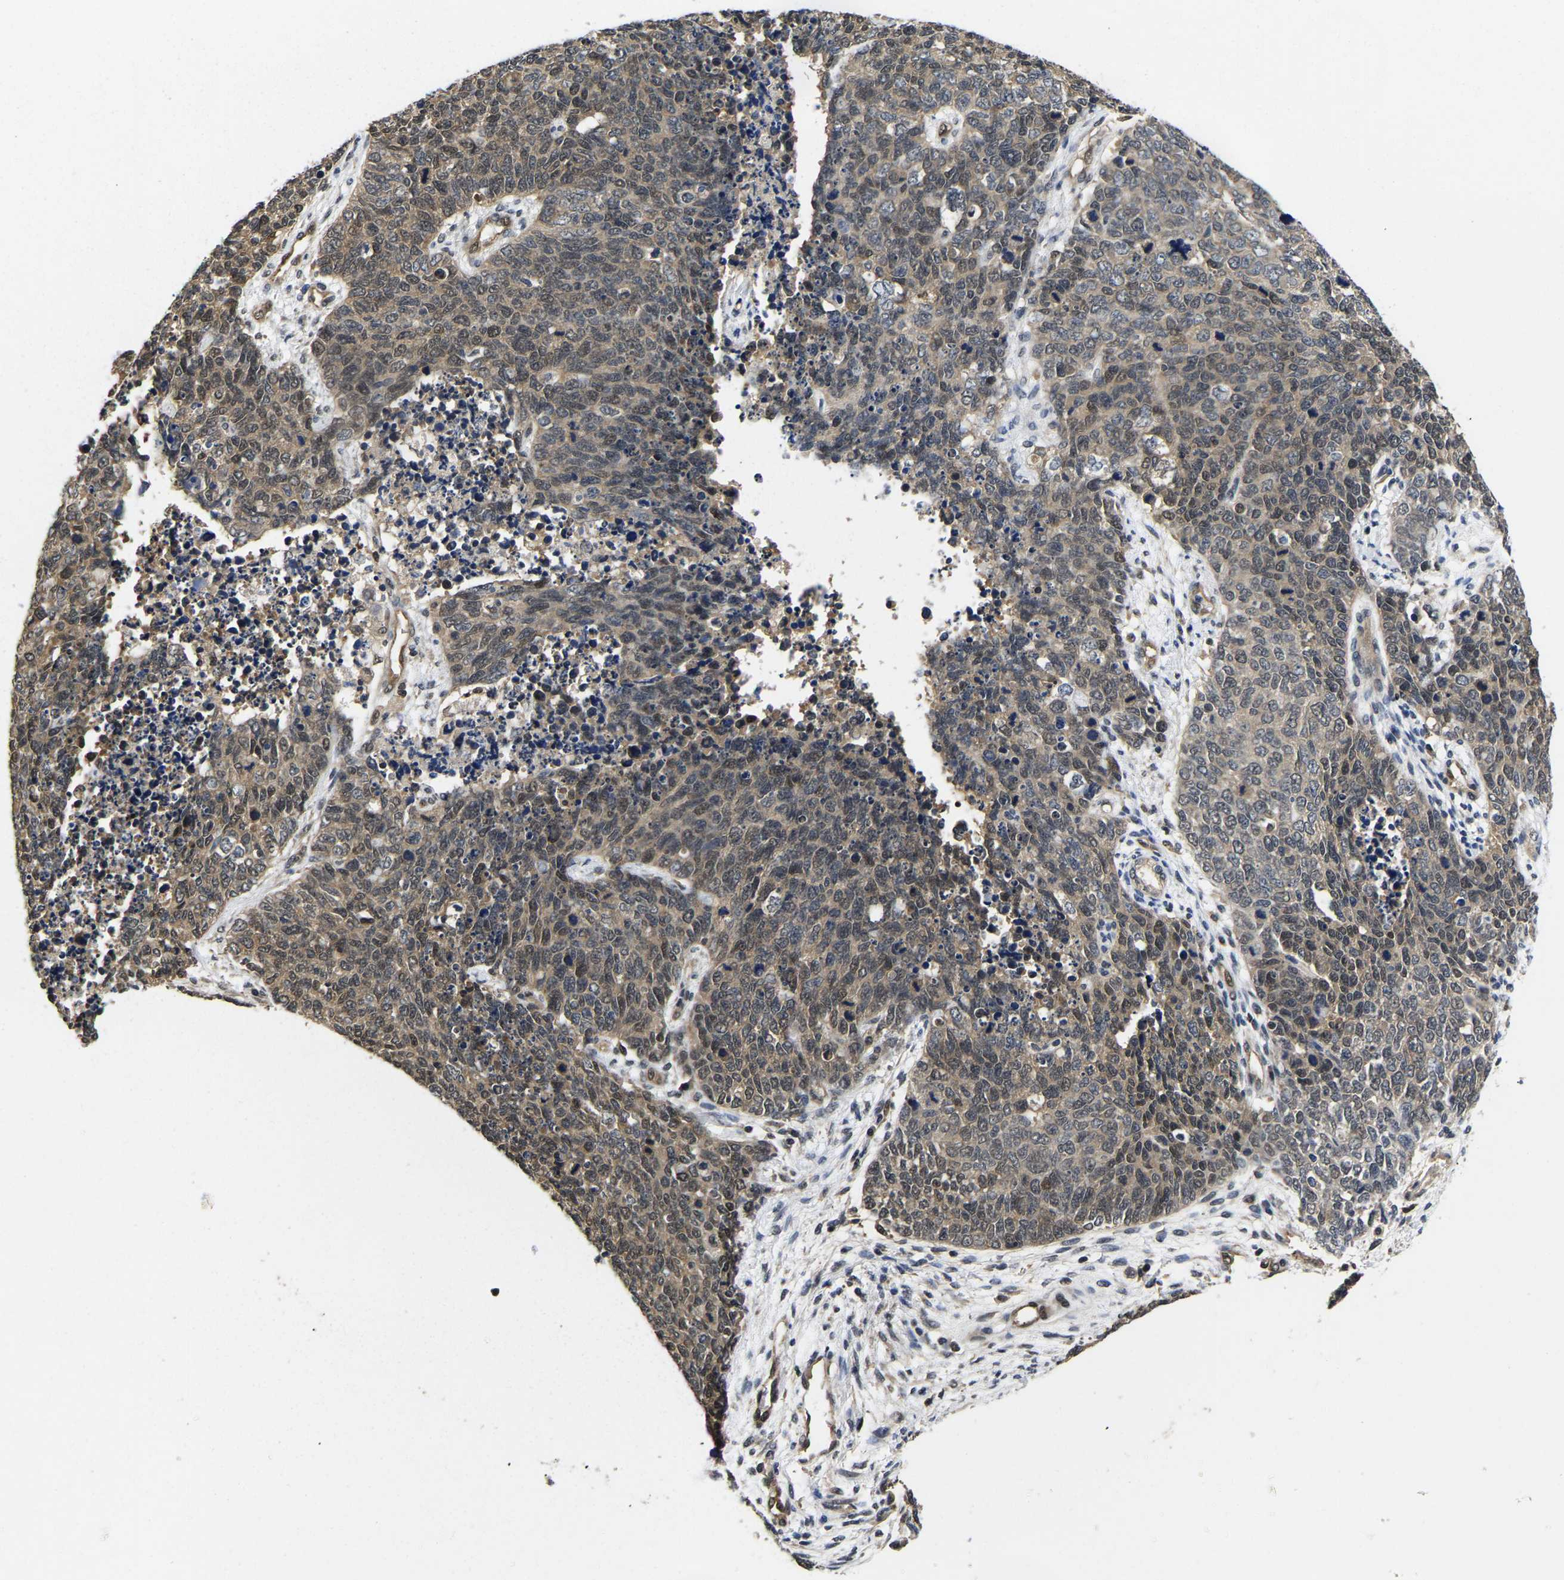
{"staining": {"intensity": "weak", "quantity": ">75%", "location": "cytoplasmic/membranous,nuclear"}, "tissue": "cervical cancer", "cell_type": "Tumor cells", "image_type": "cancer", "snomed": [{"axis": "morphology", "description": "Squamous cell carcinoma, NOS"}, {"axis": "topography", "description": "Cervix"}], "caption": "Approximately >75% of tumor cells in human cervical squamous cell carcinoma exhibit weak cytoplasmic/membranous and nuclear protein expression as visualized by brown immunohistochemical staining.", "gene": "MCOLN2", "patient": {"sex": "female", "age": 63}}